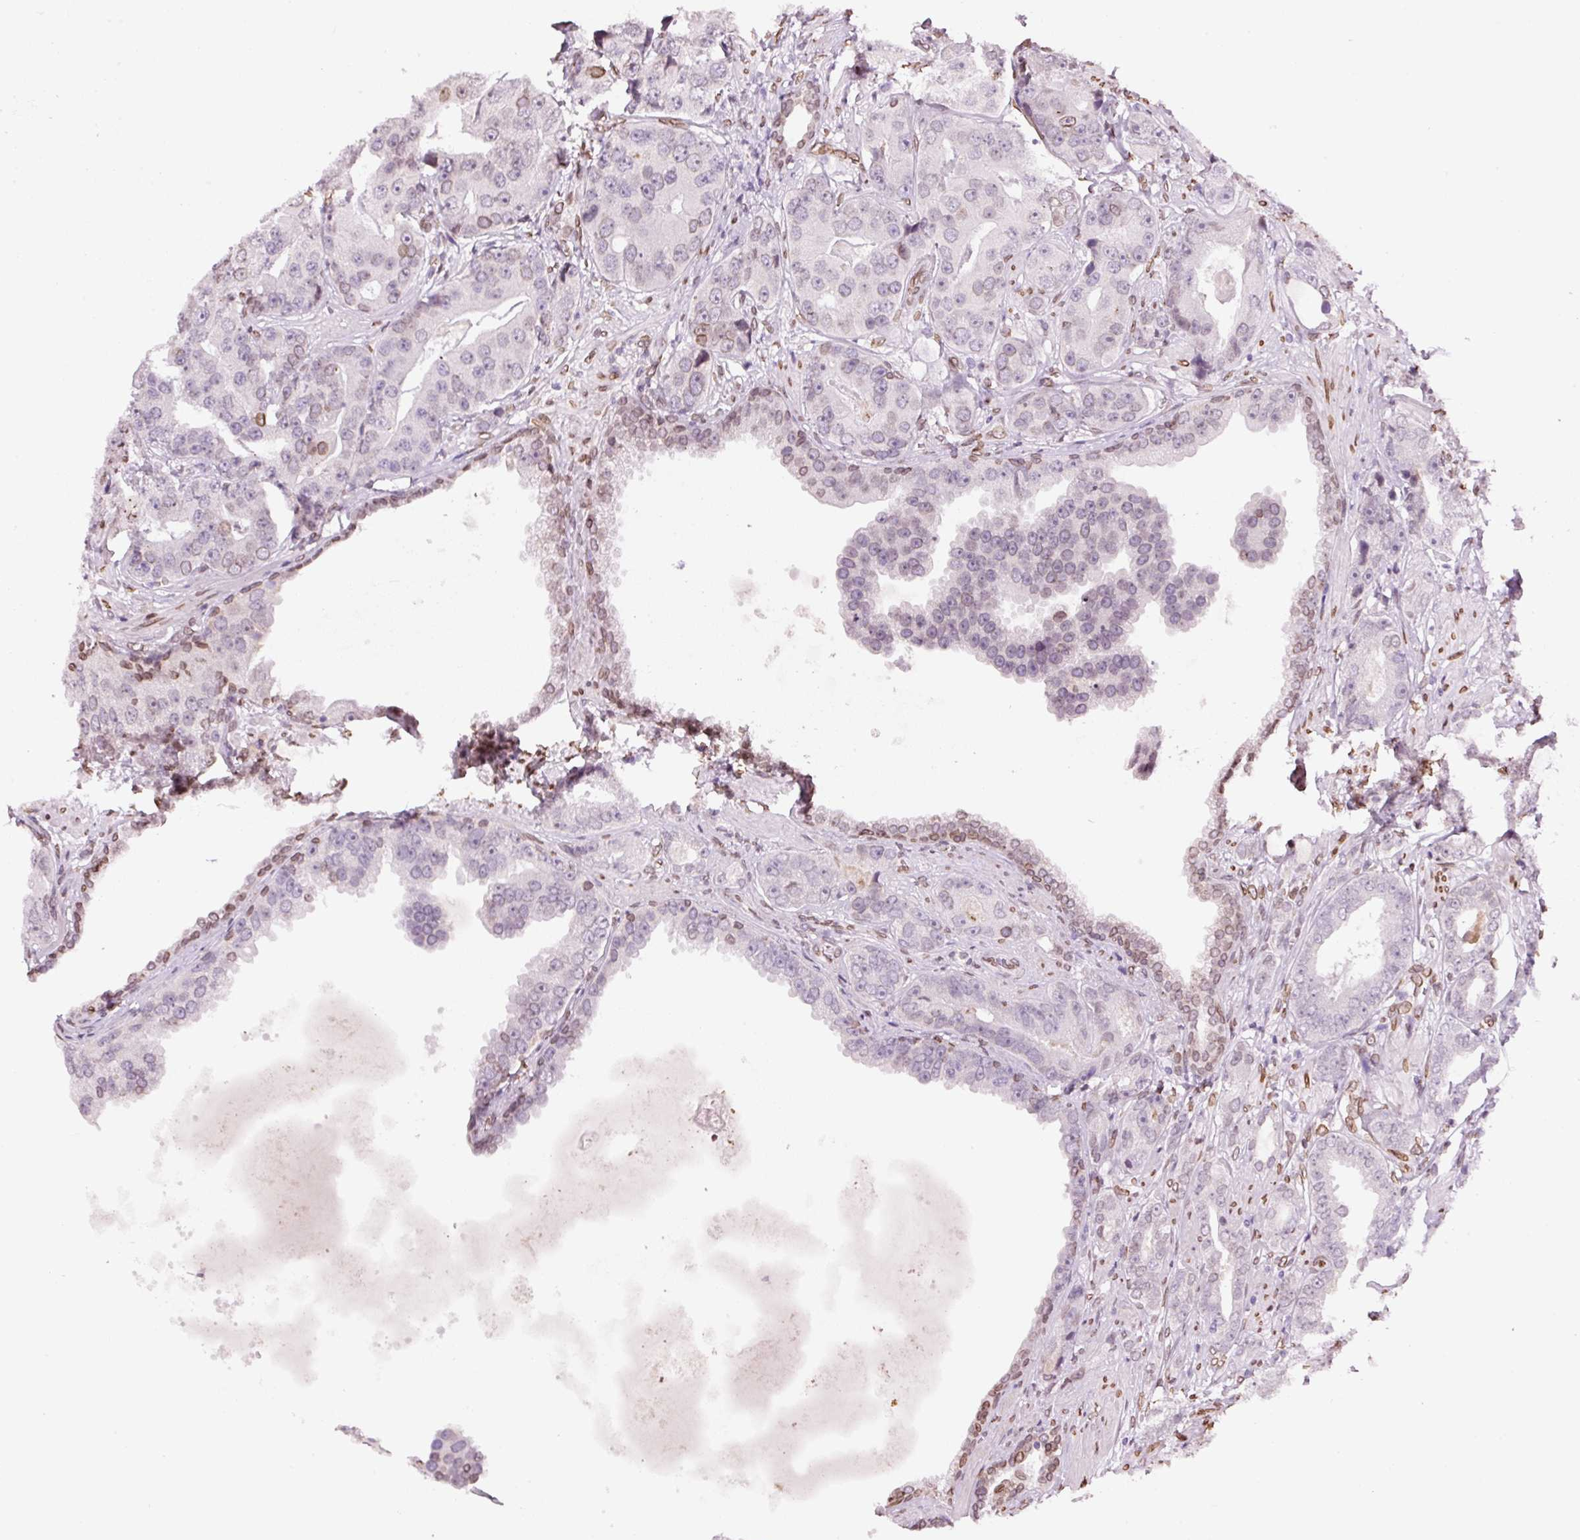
{"staining": {"intensity": "negative", "quantity": "none", "location": "none"}, "tissue": "prostate cancer", "cell_type": "Tumor cells", "image_type": "cancer", "snomed": [{"axis": "morphology", "description": "Adenocarcinoma, High grade"}, {"axis": "topography", "description": "Prostate"}], "caption": "Tumor cells show no significant protein staining in prostate cancer.", "gene": "ZNF224", "patient": {"sex": "male", "age": 71}}